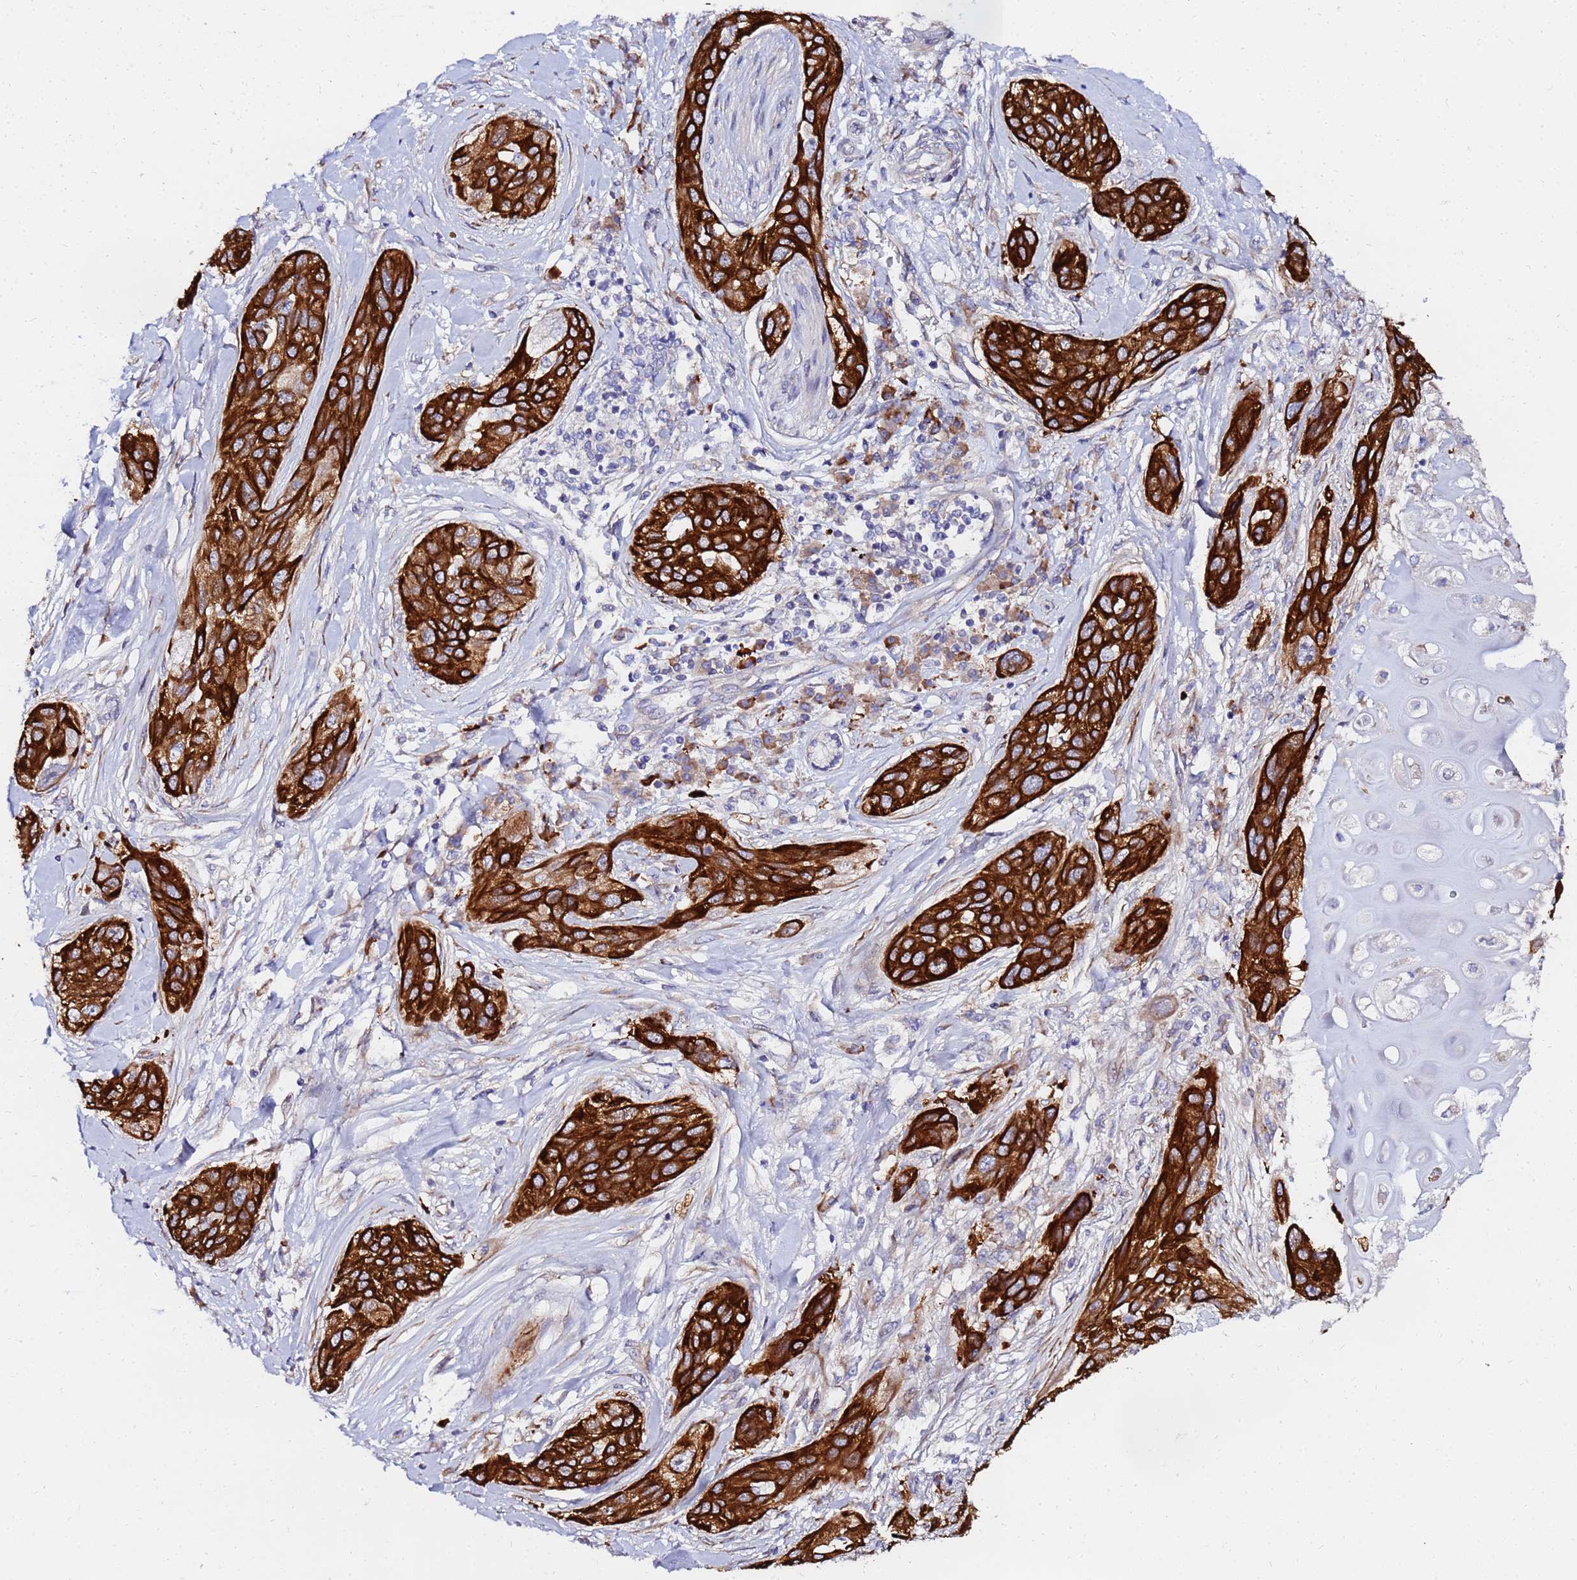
{"staining": {"intensity": "strong", "quantity": ">75%", "location": "cytoplasmic/membranous"}, "tissue": "lung cancer", "cell_type": "Tumor cells", "image_type": "cancer", "snomed": [{"axis": "morphology", "description": "Squamous cell carcinoma, NOS"}, {"axis": "topography", "description": "Lung"}], "caption": "Squamous cell carcinoma (lung) stained for a protein exhibits strong cytoplasmic/membranous positivity in tumor cells.", "gene": "POM121", "patient": {"sex": "female", "age": 70}}